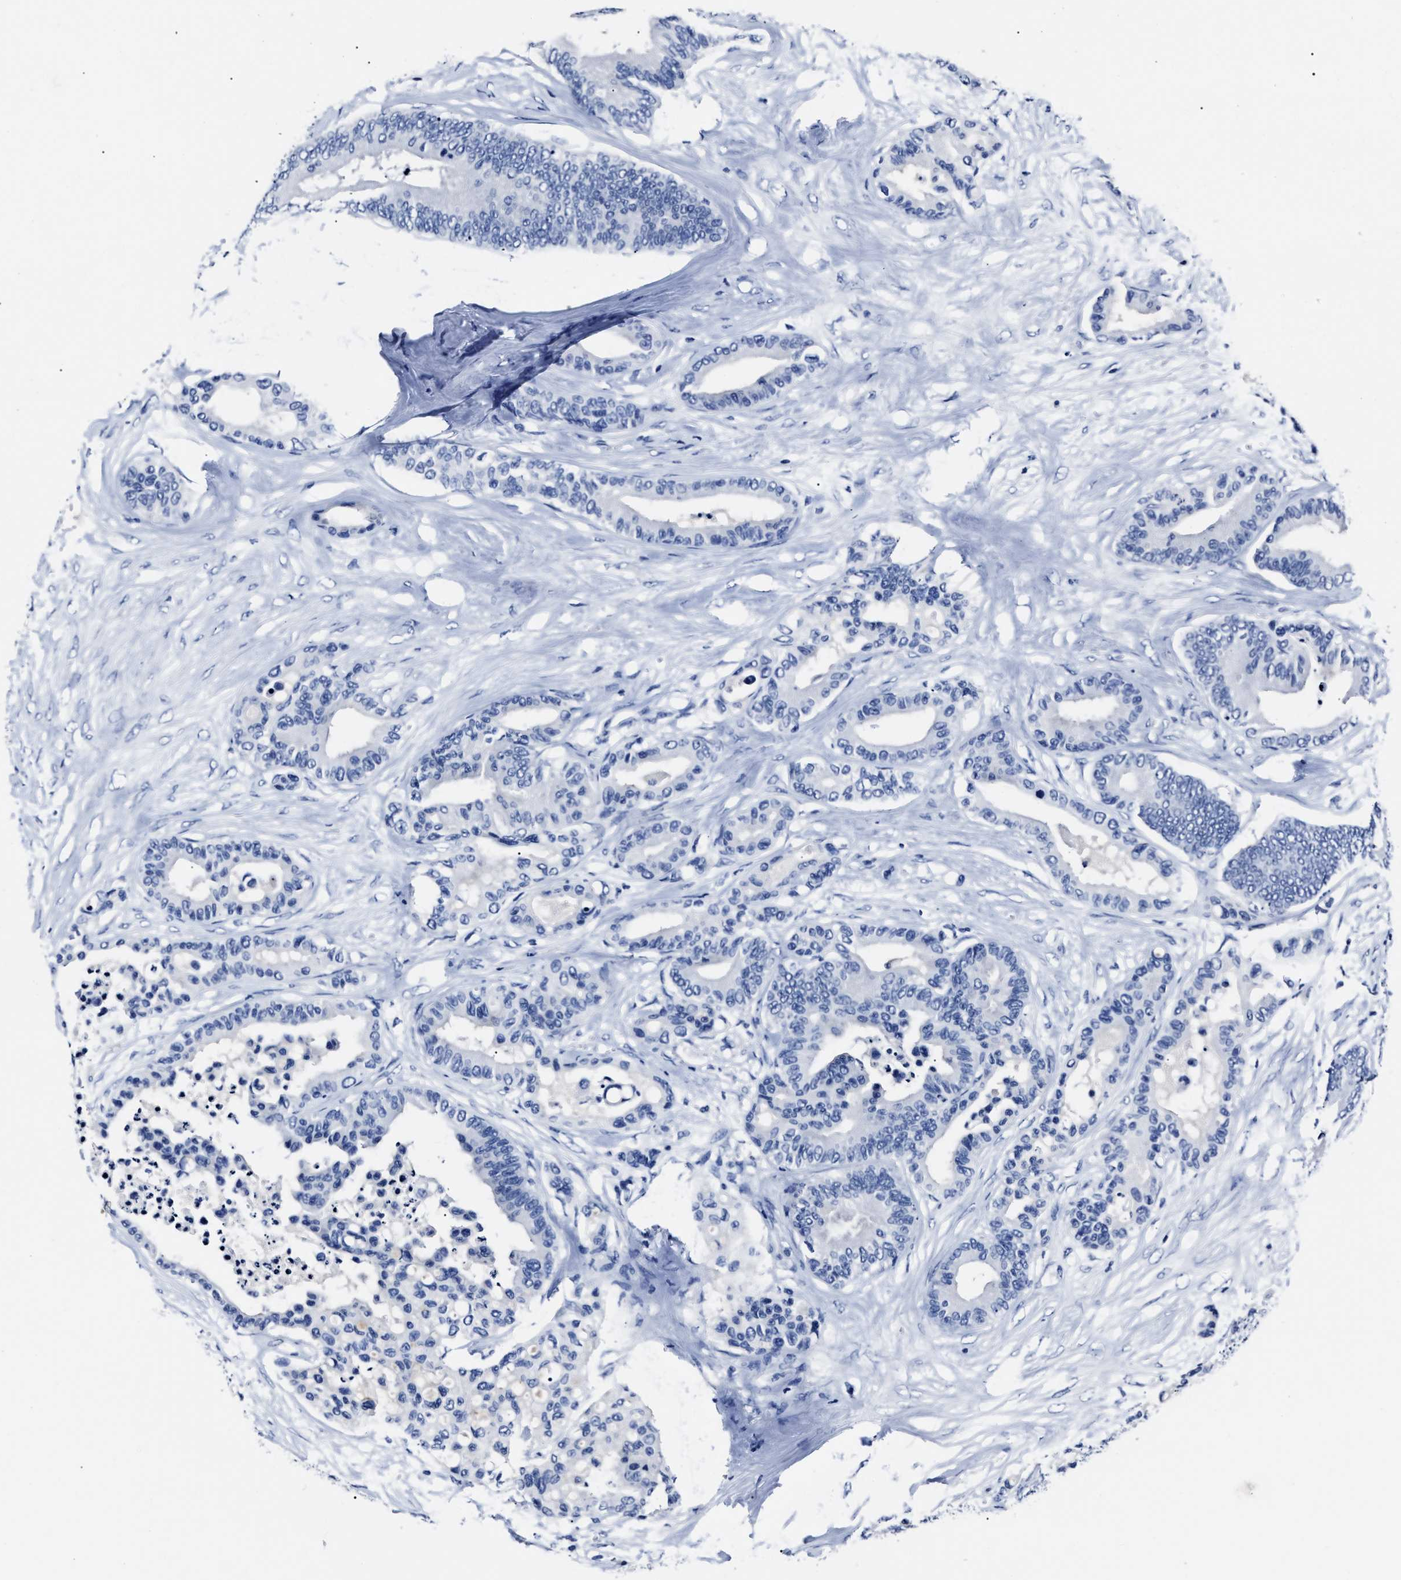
{"staining": {"intensity": "negative", "quantity": "none", "location": "none"}, "tissue": "colorectal cancer", "cell_type": "Tumor cells", "image_type": "cancer", "snomed": [{"axis": "morphology", "description": "Adenocarcinoma, NOS"}, {"axis": "topography", "description": "Colon"}], "caption": "Immunohistochemistry (IHC) image of colorectal cancer (adenocarcinoma) stained for a protein (brown), which shows no positivity in tumor cells.", "gene": "ALPG", "patient": {"sex": "male", "age": 82}}